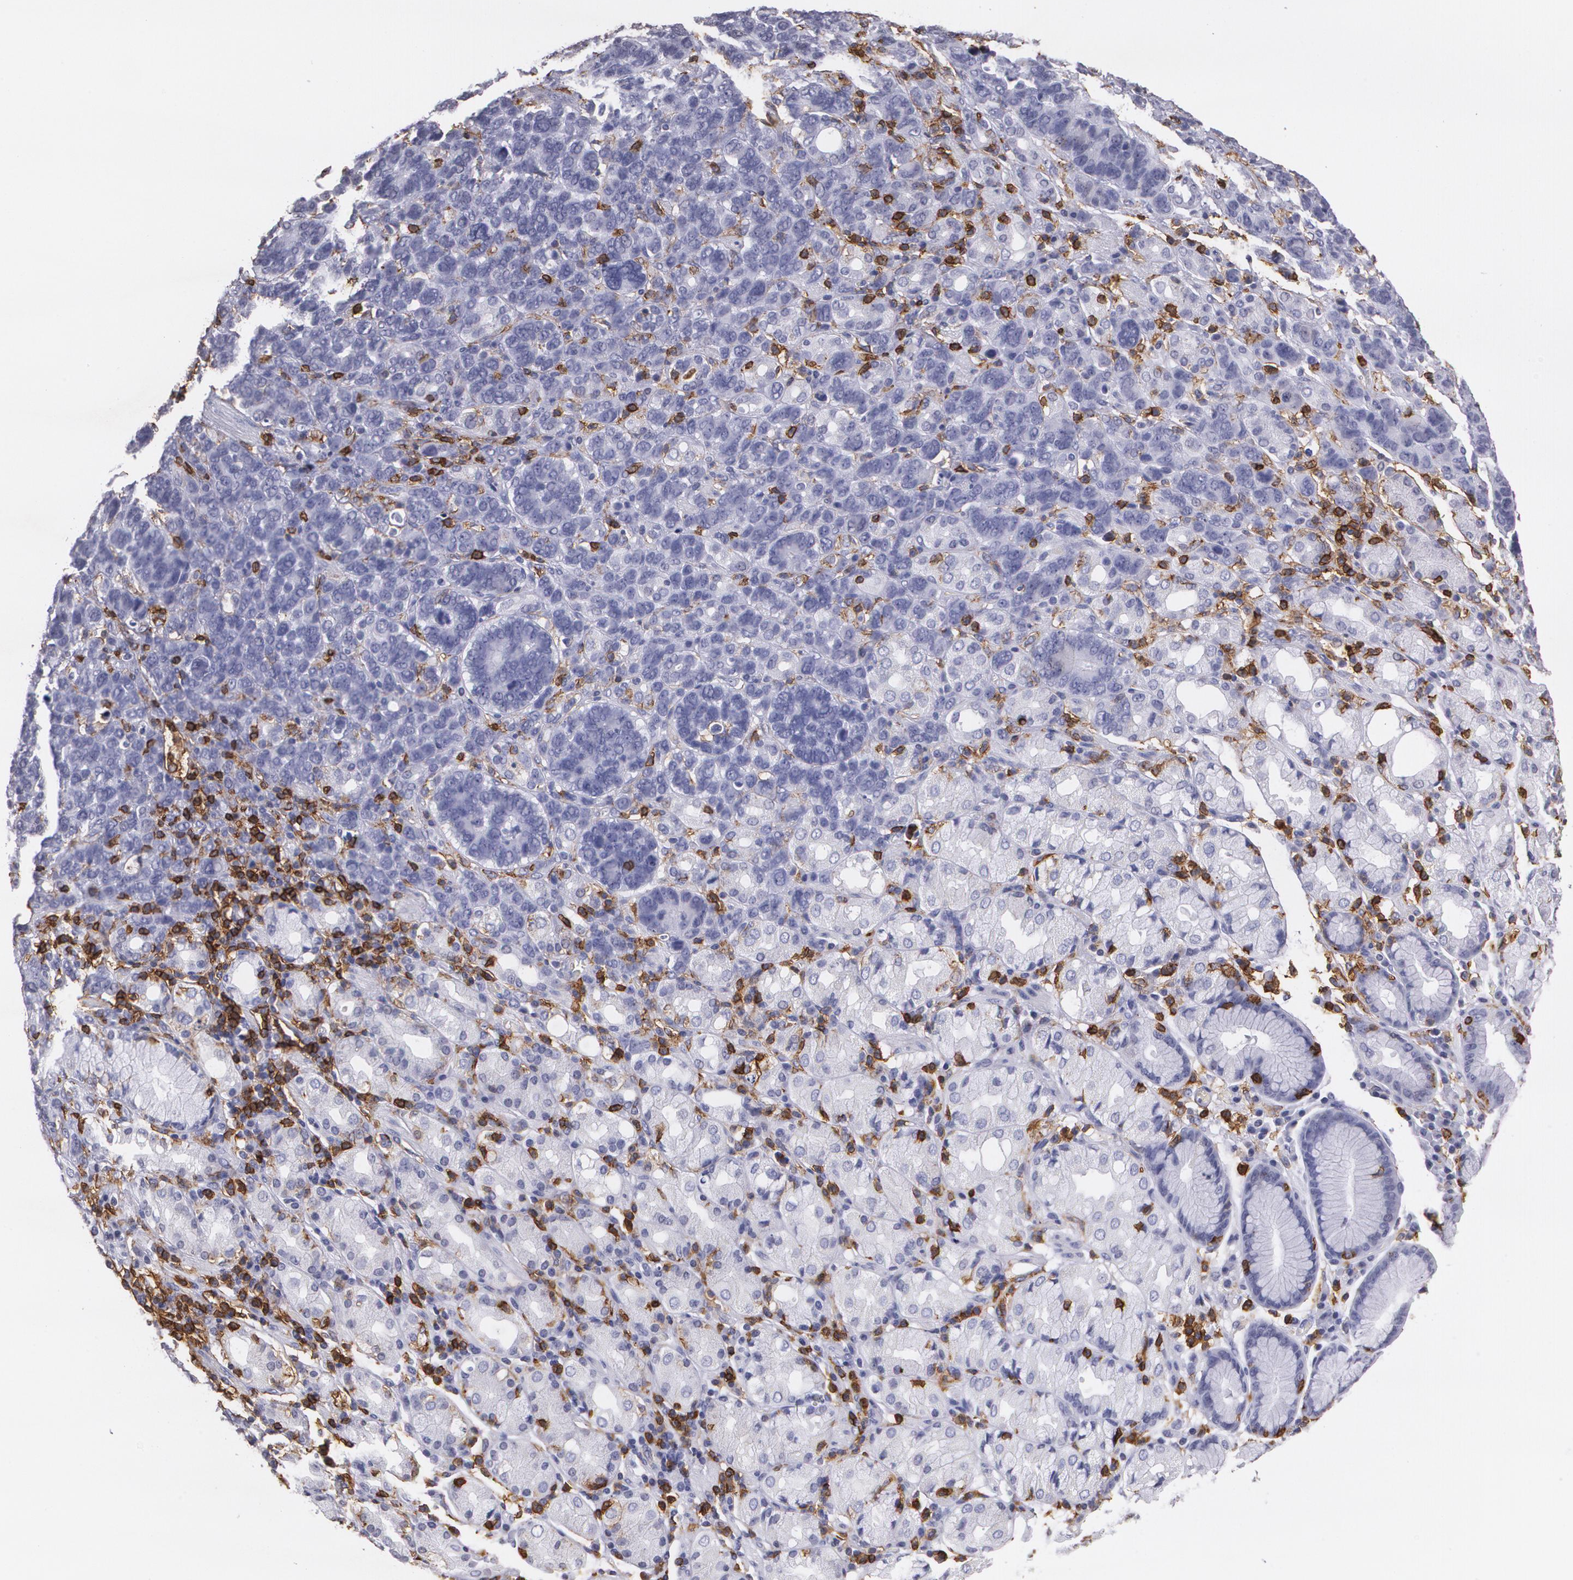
{"staining": {"intensity": "negative", "quantity": "none", "location": "none"}, "tissue": "stomach cancer", "cell_type": "Tumor cells", "image_type": "cancer", "snomed": [{"axis": "morphology", "description": "Adenocarcinoma, NOS"}, {"axis": "topography", "description": "Stomach, upper"}], "caption": "High magnification brightfield microscopy of adenocarcinoma (stomach) stained with DAB (brown) and counterstained with hematoxylin (blue): tumor cells show no significant staining. (Immunohistochemistry (ihc), brightfield microscopy, high magnification).", "gene": "PTPRC", "patient": {"sex": "male", "age": 71}}